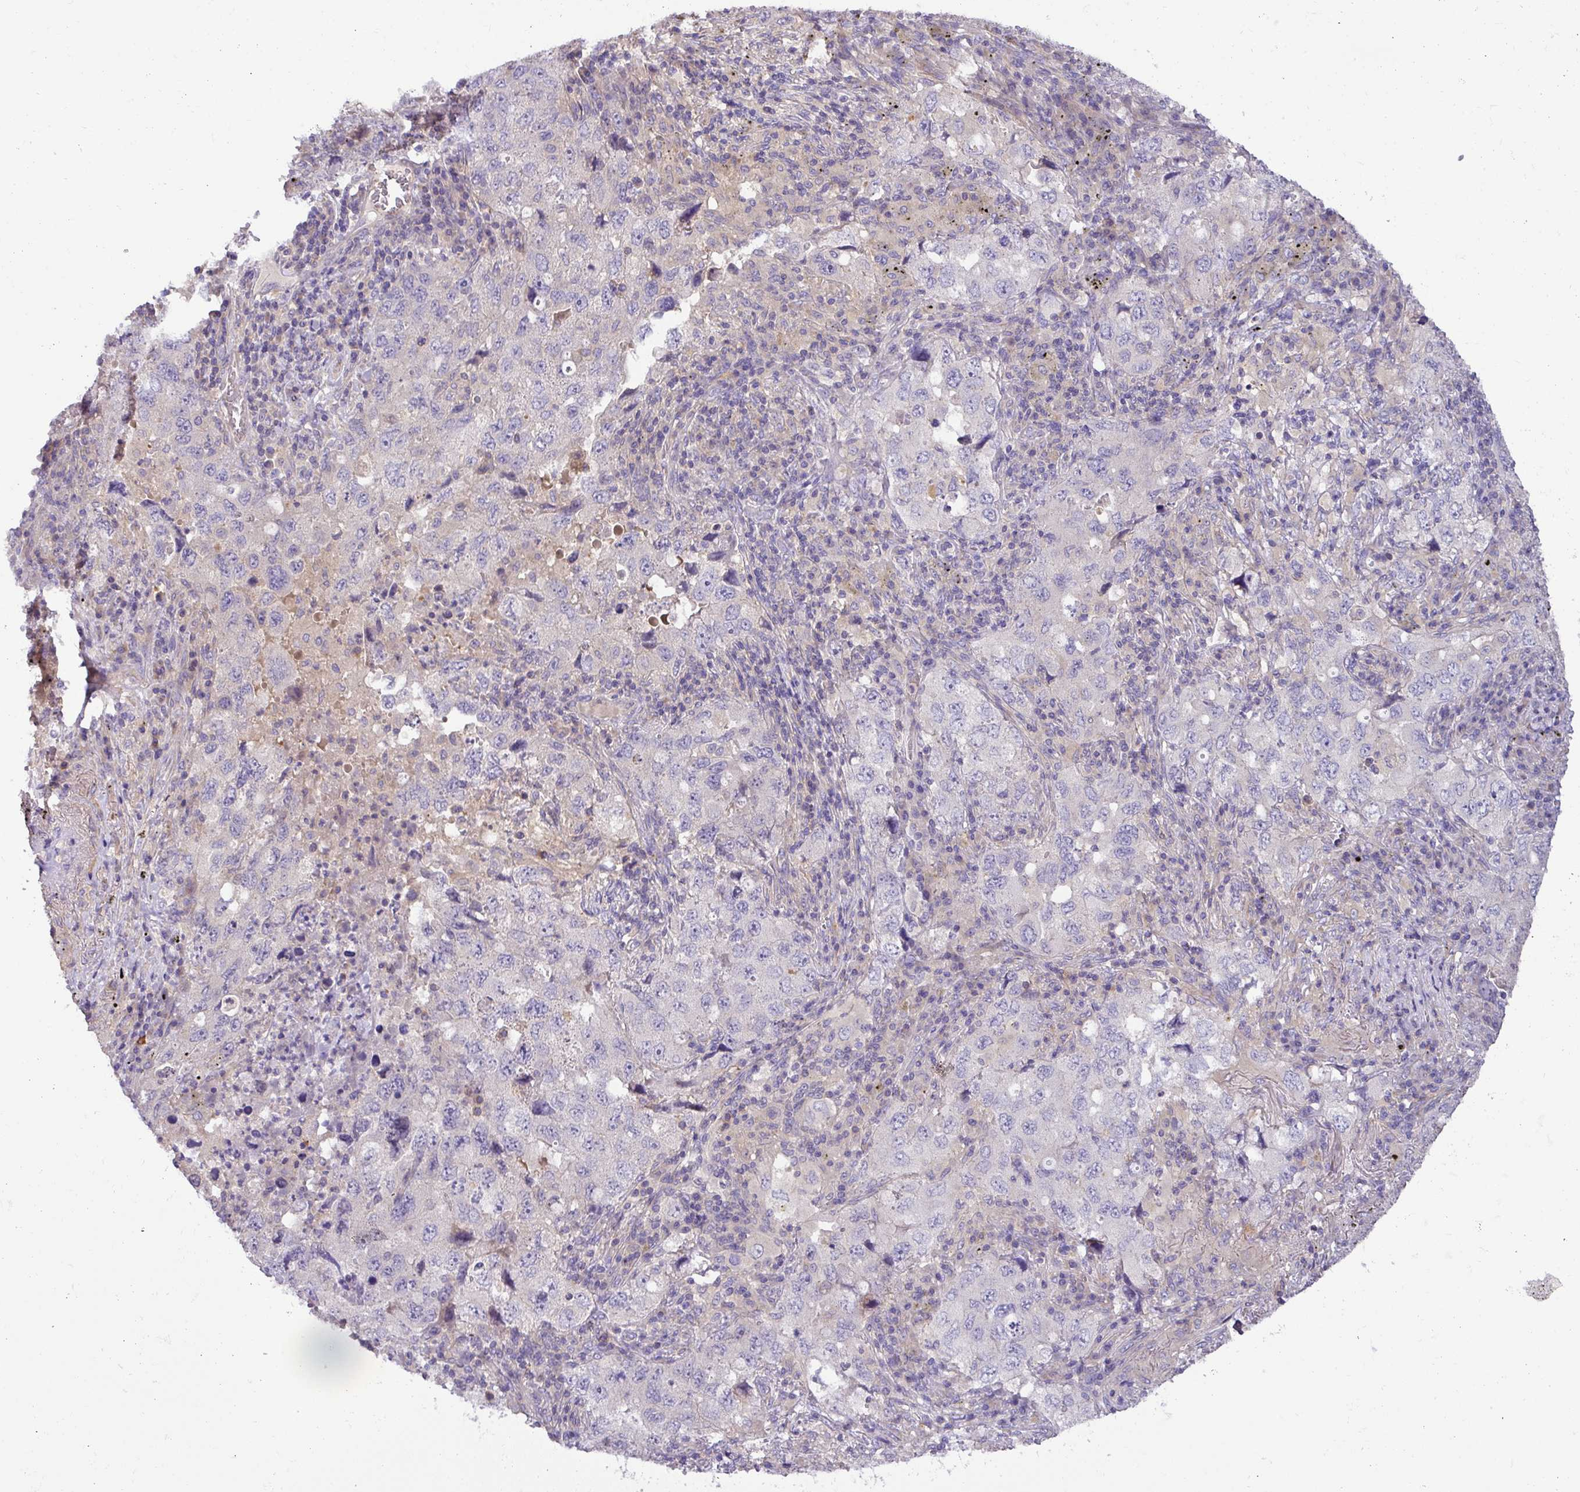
{"staining": {"intensity": "negative", "quantity": "none", "location": "none"}, "tissue": "lung cancer", "cell_type": "Tumor cells", "image_type": "cancer", "snomed": [{"axis": "morphology", "description": "Adenocarcinoma, NOS"}, {"axis": "topography", "description": "Lung"}], "caption": "DAB immunohistochemical staining of lung cancer (adenocarcinoma) exhibits no significant expression in tumor cells.", "gene": "HOXC13", "patient": {"sex": "female", "age": 57}}